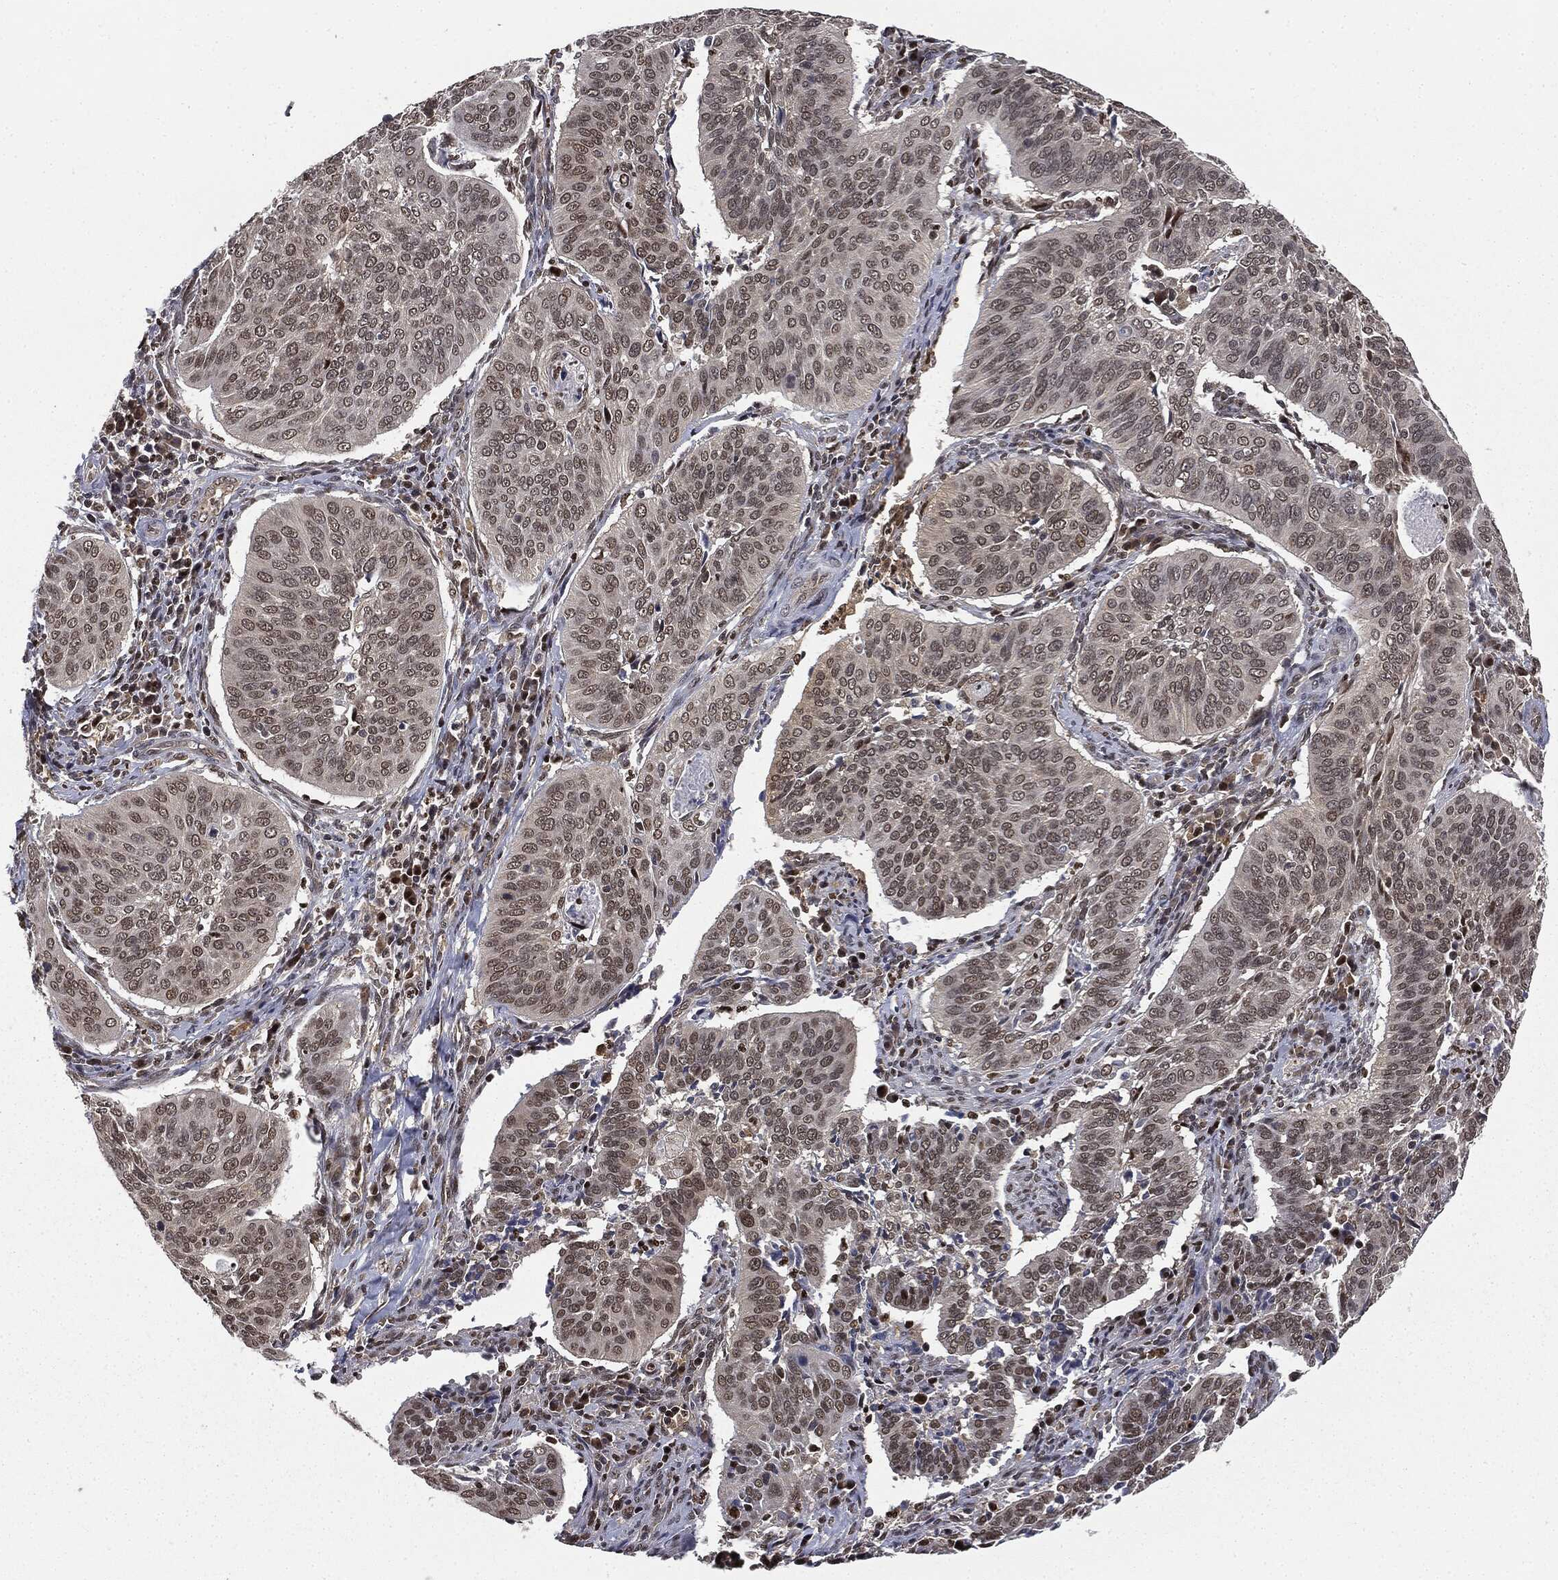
{"staining": {"intensity": "moderate", "quantity": "<25%", "location": "nuclear"}, "tissue": "cervical cancer", "cell_type": "Tumor cells", "image_type": "cancer", "snomed": [{"axis": "morphology", "description": "Normal tissue, NOS"}, {"axis": "morphology", "description": "Squamous cell carcinoma, NOS"}, {"axis": "topography", "description": "Cervix"}], "caption": "Protein staining displays moderate nuclear positivity in approximately <25% of tumor cells in cervical cancer (squamous cell carcinoma).", "gene": "TBC1D22A", "patient": {"sex": "female", "age": 39}}